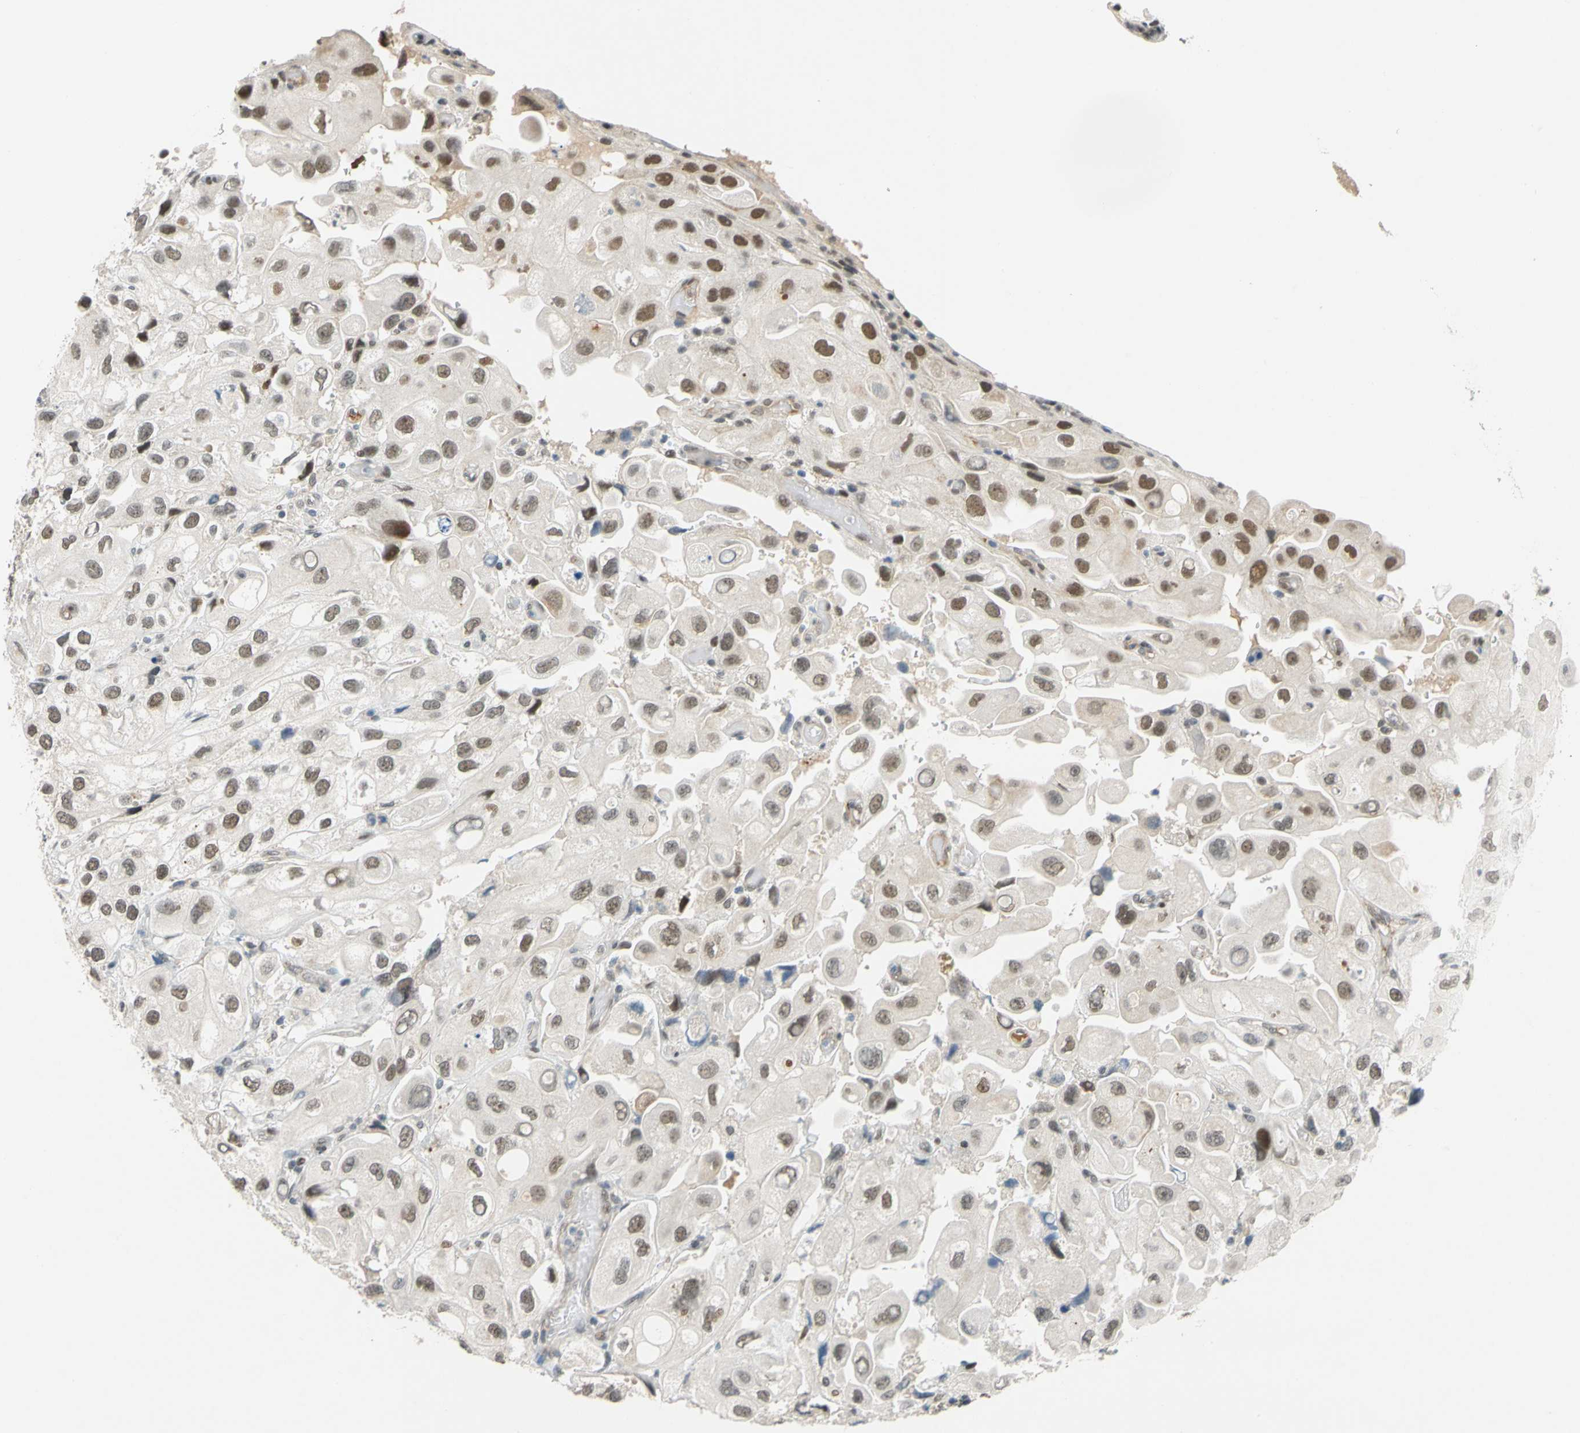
{"staining": {"intensity": "moderate", "quantity": ">75%", "location": "nuclear"}, "tissue": "urothelial cancer", "cell_type": "Tumor cells", "image_type": "cancer", "snomed": [{"axis": "morphology", "description": "Urothelial carcinoma, High grade"}, {"axis": "topography", "description": "Urinary bladder"}], "caption": "The histopathology image displays a brown stain indicating the presence of a protein in the nuclear of tumor cells in urothelial cancer. (DAB (3,3'-diaminobenzidine) IHC, brown staining for protein, blue staining for nuclei).", "gene": "POGZ", "patient": {"sex": "female", "age": 64}}